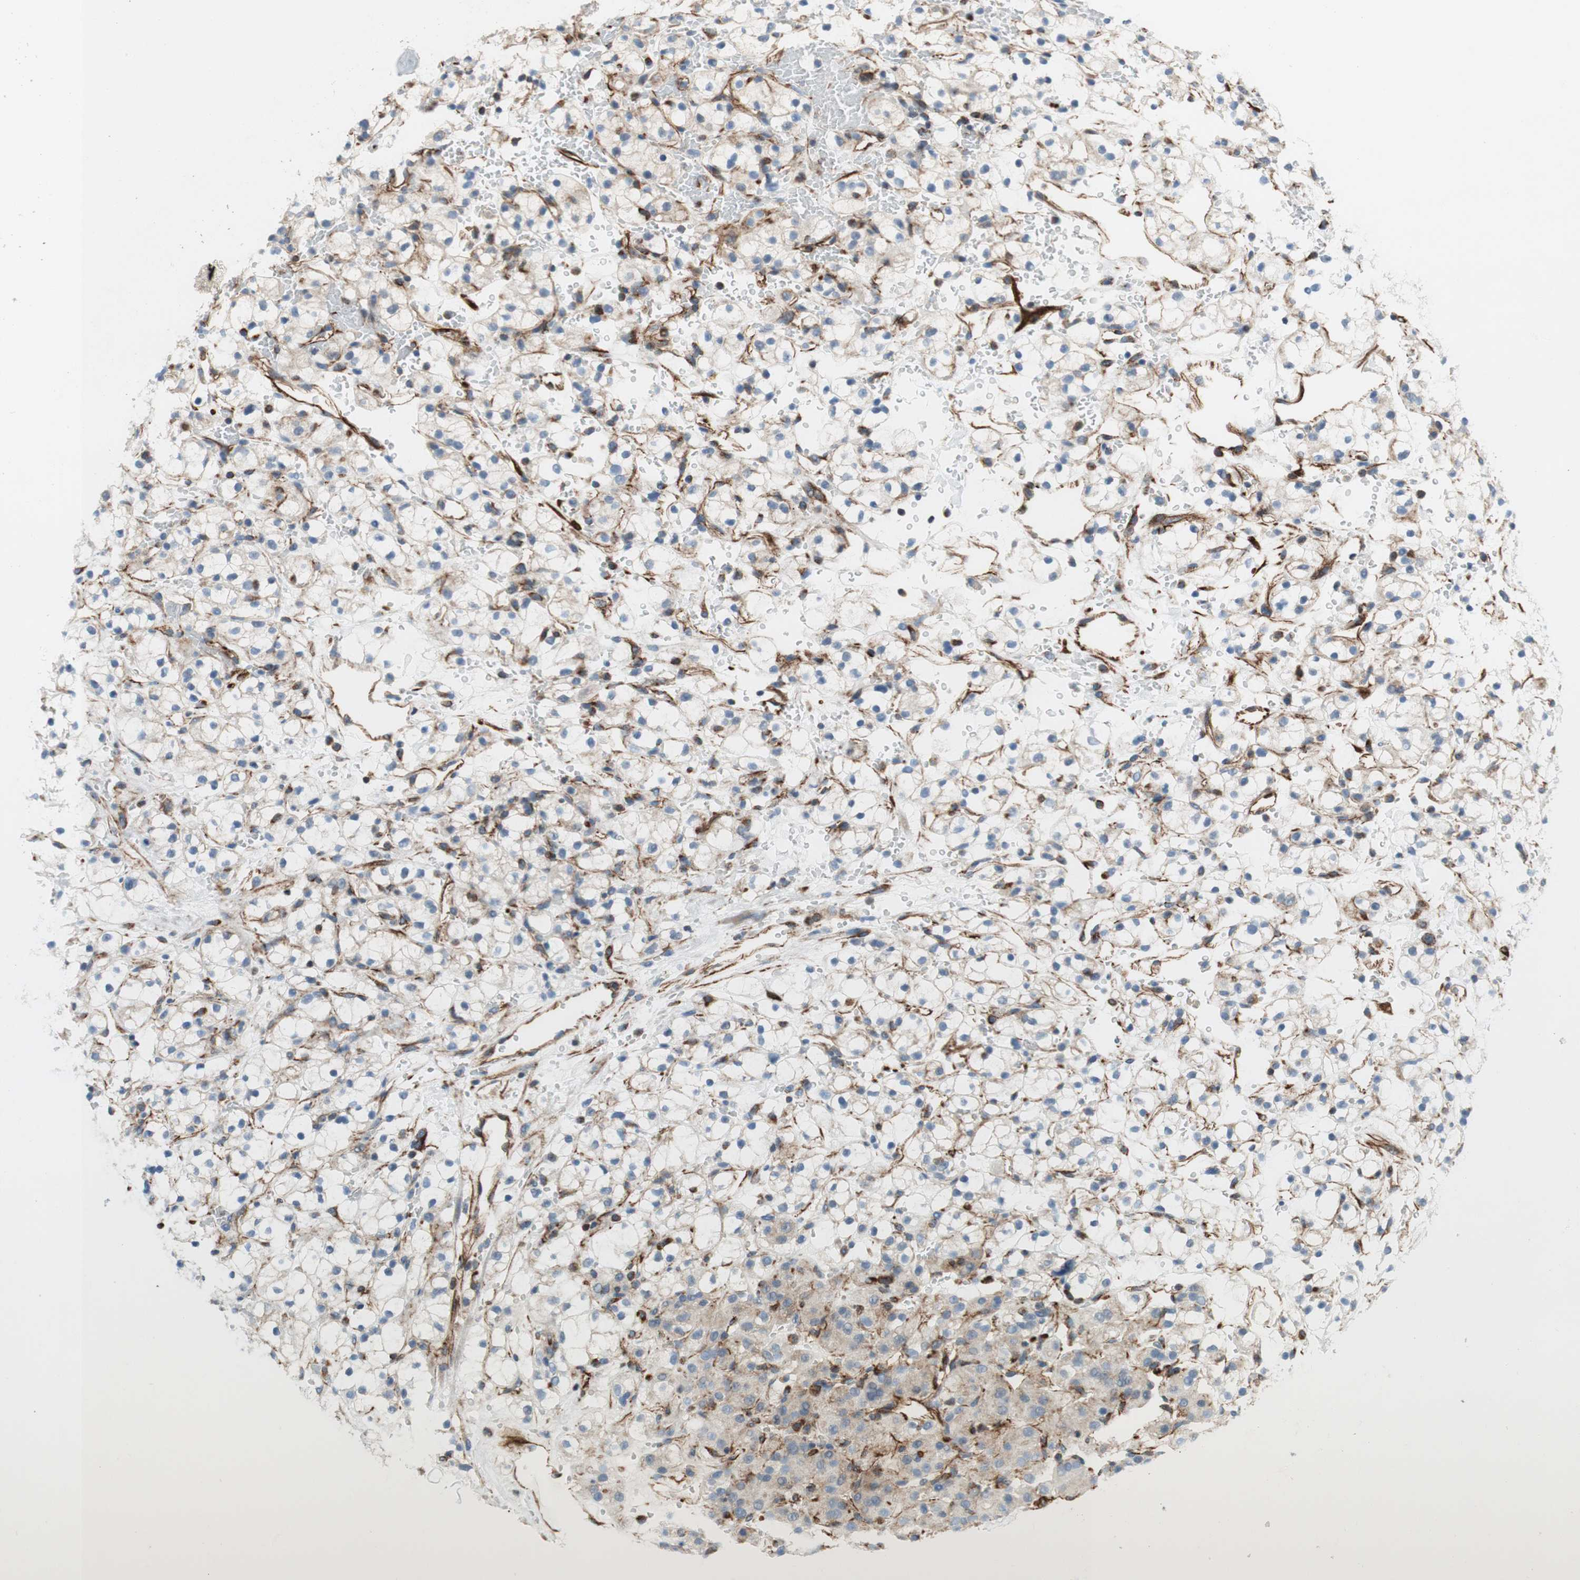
{"staining": {"intensity": "weak", "quantity": ">75%", "location": "cytoplasmic/membranous"}, "tissue": "renal cancer", "cell_type": "Tumor cells", "image_type": "cancer", "snomed": [{"axis": "morphology", "description": "Adenocarcinoma, NOS"}, {"axis": "topography", "description": "Kidney"}], "caption": "Immunohistochemistry (IHC) image of renal cancer stained for a protein (brown), which demonstrates low levels of weak cytoplasmic/membranous staining in about >75% of tumor cells.", "gene": "POU2AF1", "patient": {"sex": "male", "age": 61}}